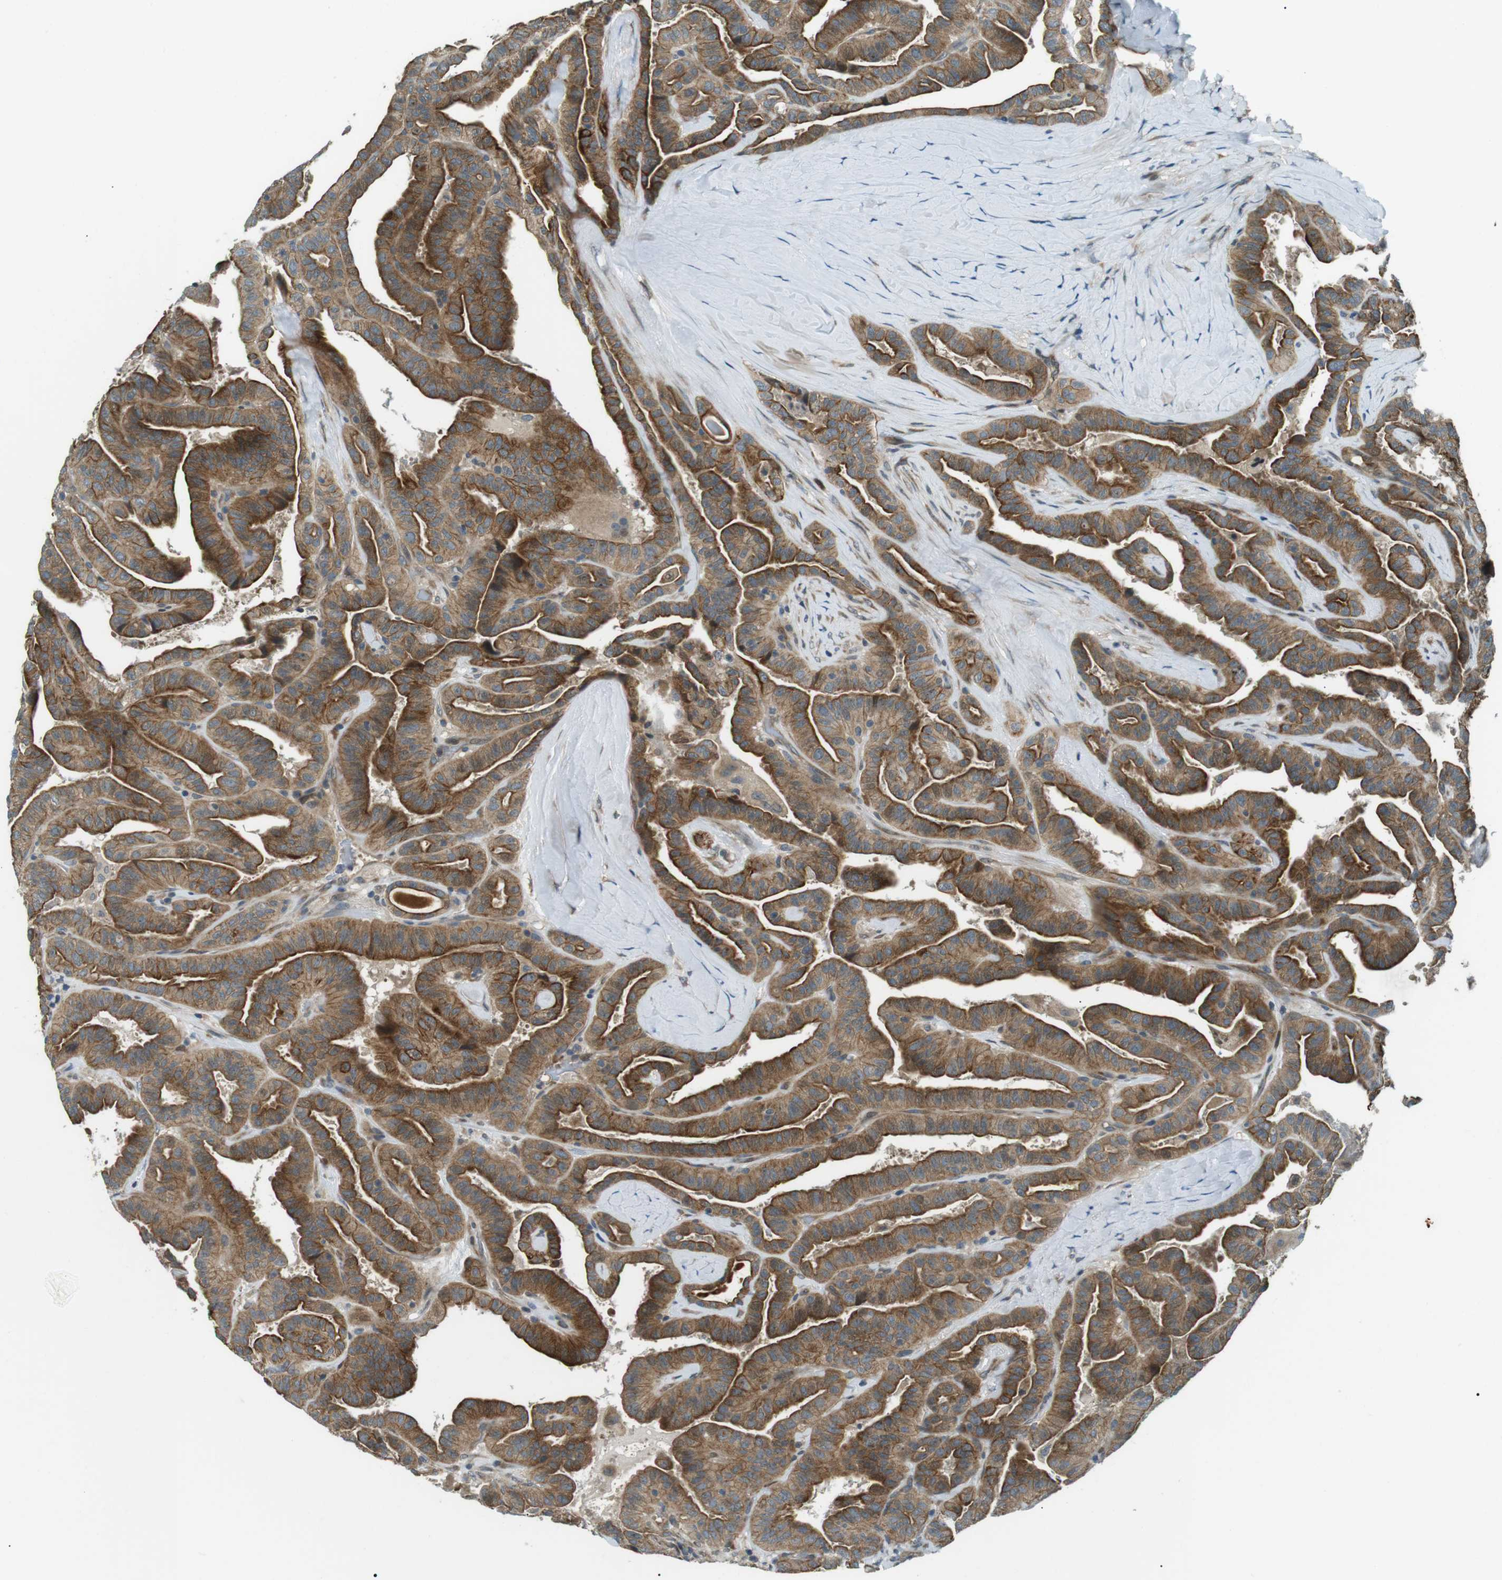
{"staining": {"intensity": "strong", "quantity": ">75%", "location": "cytoplasmic/membranous"}, "tissue": "thyroid cancer", "cell_type": "Tumor cells", "image_type": "cancer", "snomed": [{"axis": "morphology", "description": "Papillary adenocarcinoma, NOS"}, {"axis": "topography", "description": "Thyroid gland"}], "caption": "IHC photomicrograph of neoplastic tissue: human thyroid papillary adenocarcinoma stained using immunohistochemistry (IHC) demonstrates high levels of strong protein expression localized specifically in the cytoplasmic/membranous of tumor cells, appearing as a cytoplasmic/membranous brown color.", "gene": "TMEM74", "patient": {"sex": "male", "age": 77}}